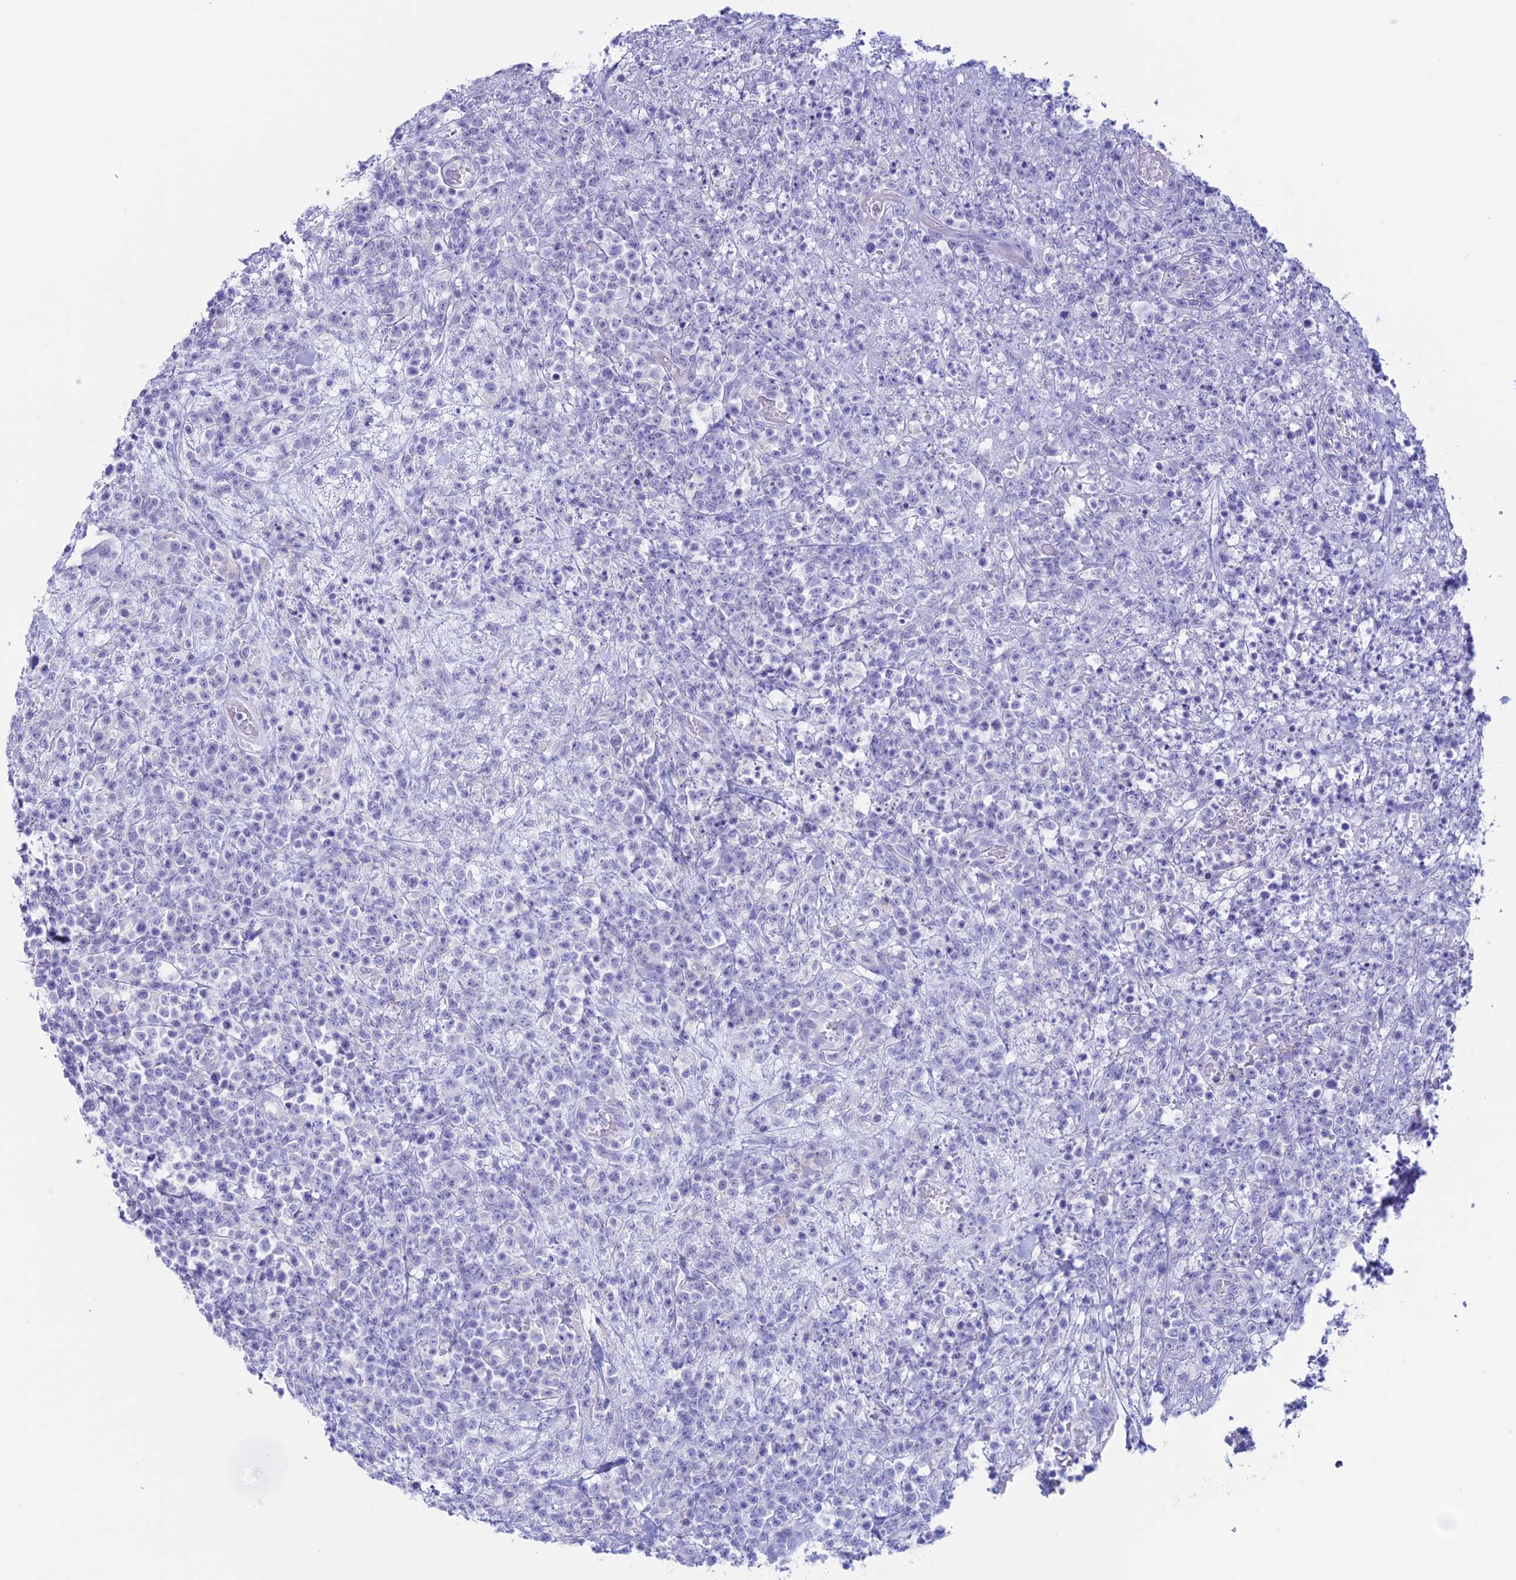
{"staining": {"intensity": "negative", "quantity": "none", "location": "none"}, "tissue": "lymphoma", "cell_type": "Tumor cells", "image_type": "cancer", "snomed": [{"axis": "morphology", "description": "Malignant lymphoma, non-Hodgkin's type, High grade"}, {"axis": "topography", "description": "Colon"}], "caption": "This is a histopathology image of IHC staining of malignant lymphoma, non-Hodgkin's type (high-grade), which shows no expression in tumor cells.", "gene": "RP1", "patient": {"sex": "female", "age": 53}}